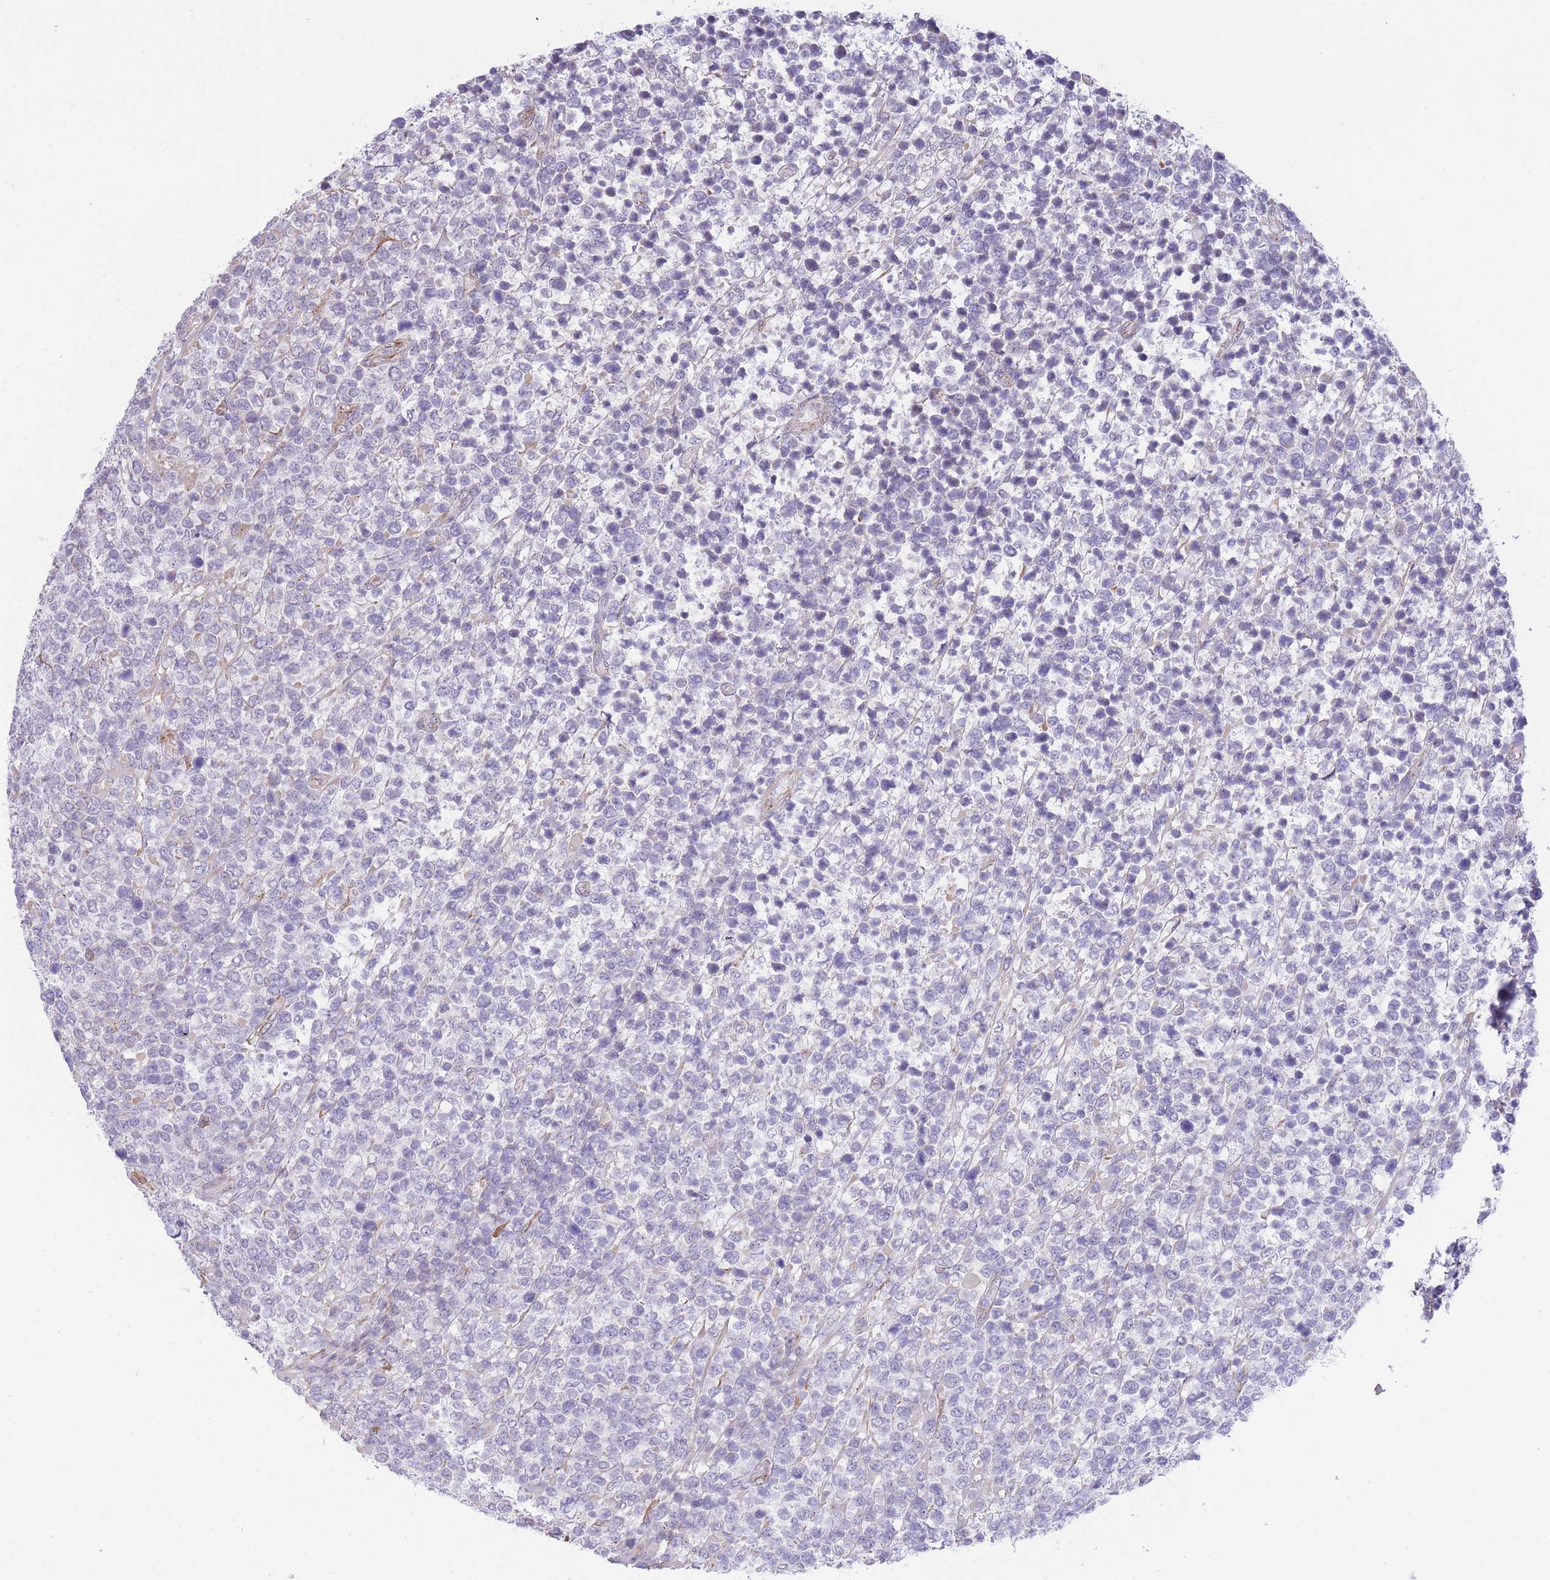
{"staining": {"intensity": "negative", "quantity": "none", "location": "none"}, "tissue": "lymphoma", "cell_type": "Tumor cells", "image_type": "cancer", "snomed": [{"axis": "morphology", "description": "Malignant lymphoma, non-Hodgkin's type, High grade"}, {"axis": "topography", "description": "Soft tissue"}], "caption": "Tumor cells are negative for brown protein staining in lymphoma.", "gene": "PSG8", "patient": {"sex": "female", "age": 56}}